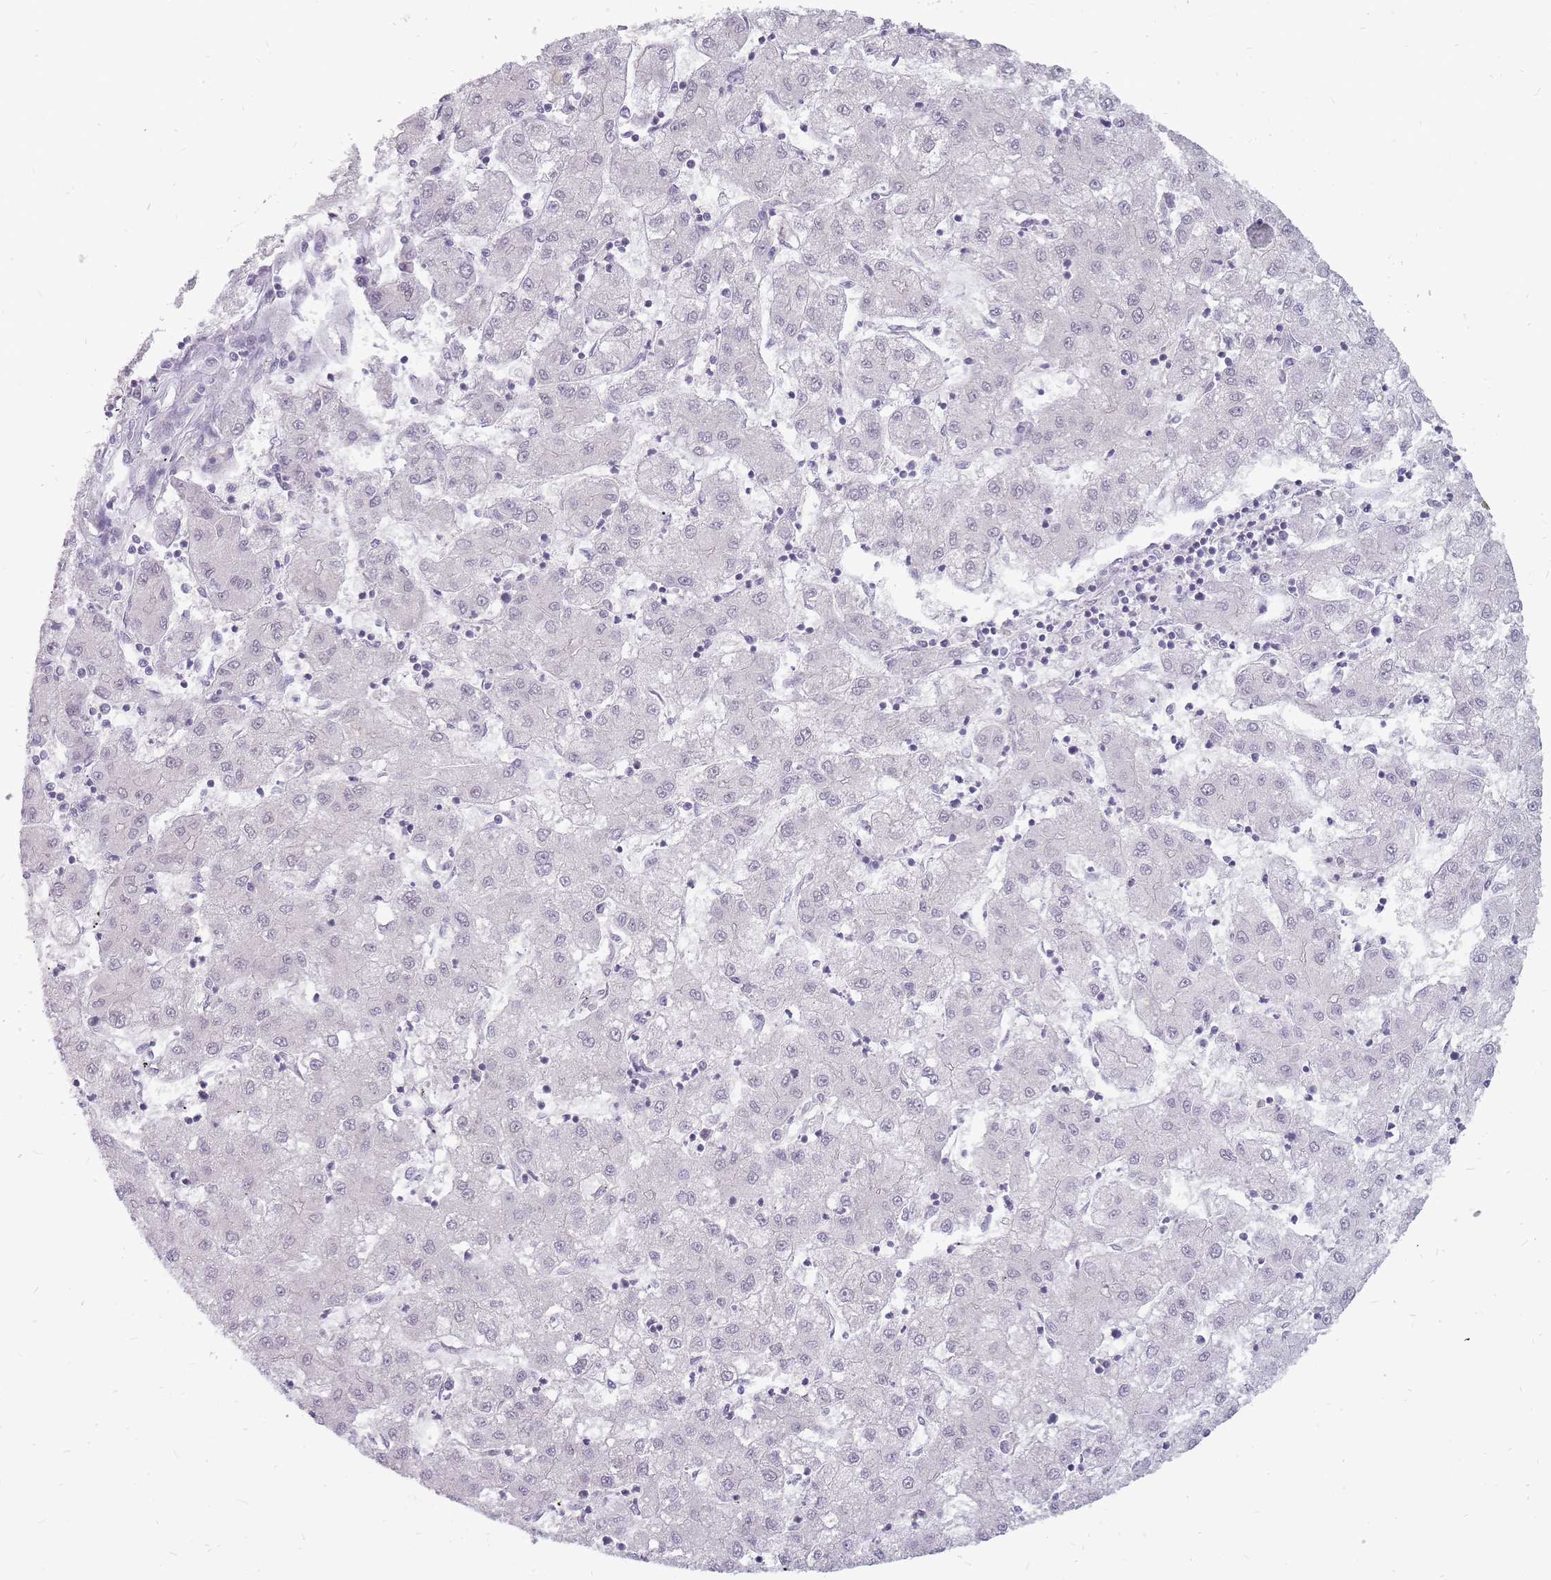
{"staining": {"intensity": "negative", "quantity": "none", "location": "none"}, "tissue": "liver cancer", "cell_type": "Tumor cells", "image_type": "cancer", "snomed": [{"axis": "morphology", "description": "Carcinoma, Hepatocellular, NOS"}, {"axis": "topography", "description": "Liver"}], "caption": "DAB (3,3'-diaminobenzidine) immunohistochemical staining of human liver hepatocellular carcinoma displays no significant staining in tumor cells.", "gene": "POMZP3", "patient": {"sex": "male", "age": 72}}